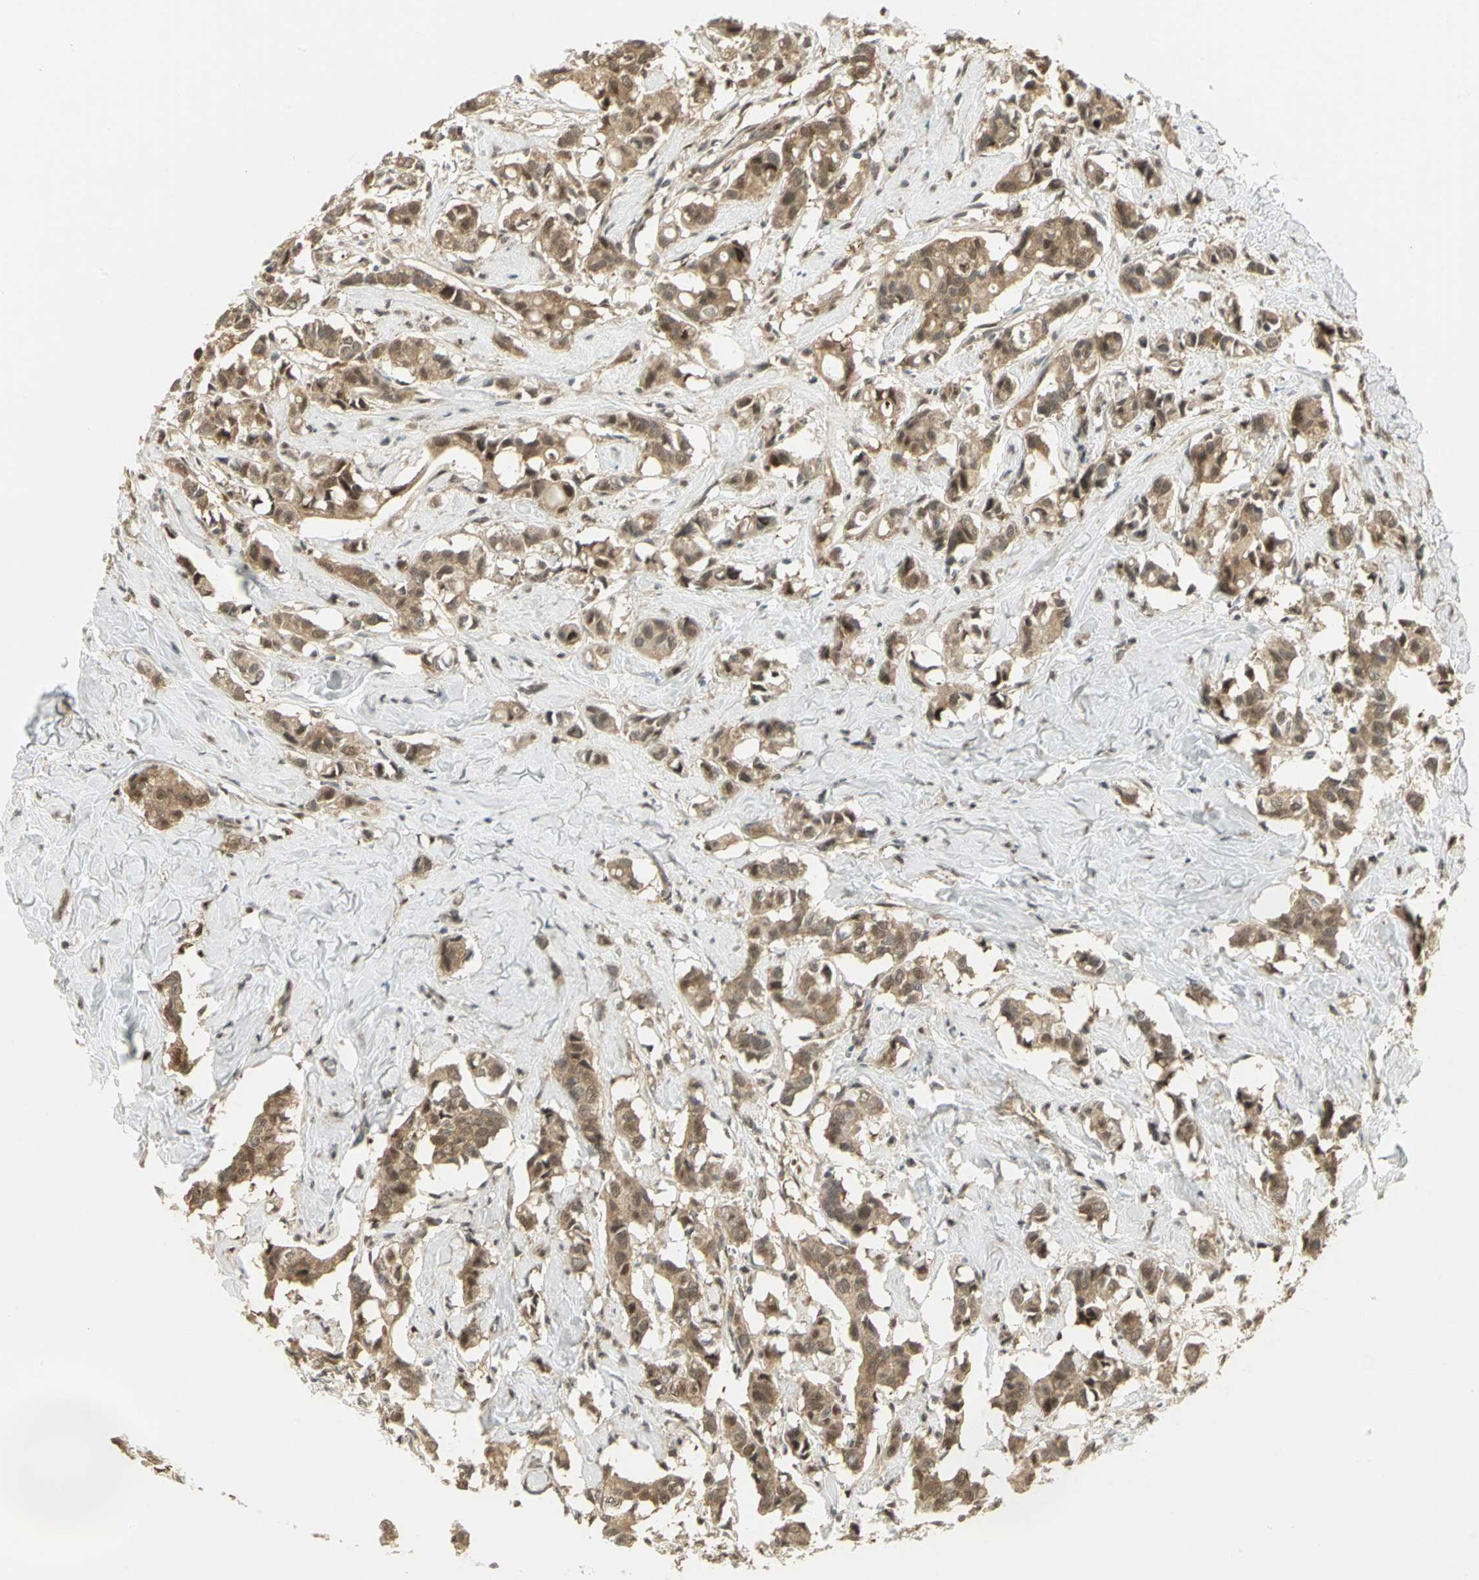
{"staining": {"intensity": "moderate", "quantity": ">75%", "location": "cytoplasmic/membranous,nuclear"}, "tissue": "breast cancer", "cell_type": "Tumor cells", "image_type": "cancer", "snomed": [{"axis": "morphology", "description": "Duct carcinoma"}, {"axis": "topography", "description": "Breast"}], "caption": "Moderate cytoplasmic/membranous and nuclear staining is present in about >75% of tumor cells in invasive ductal carcinoma (breast).", "gene": "PSMC4", "patient": {"sex": "female", "age": 84}}